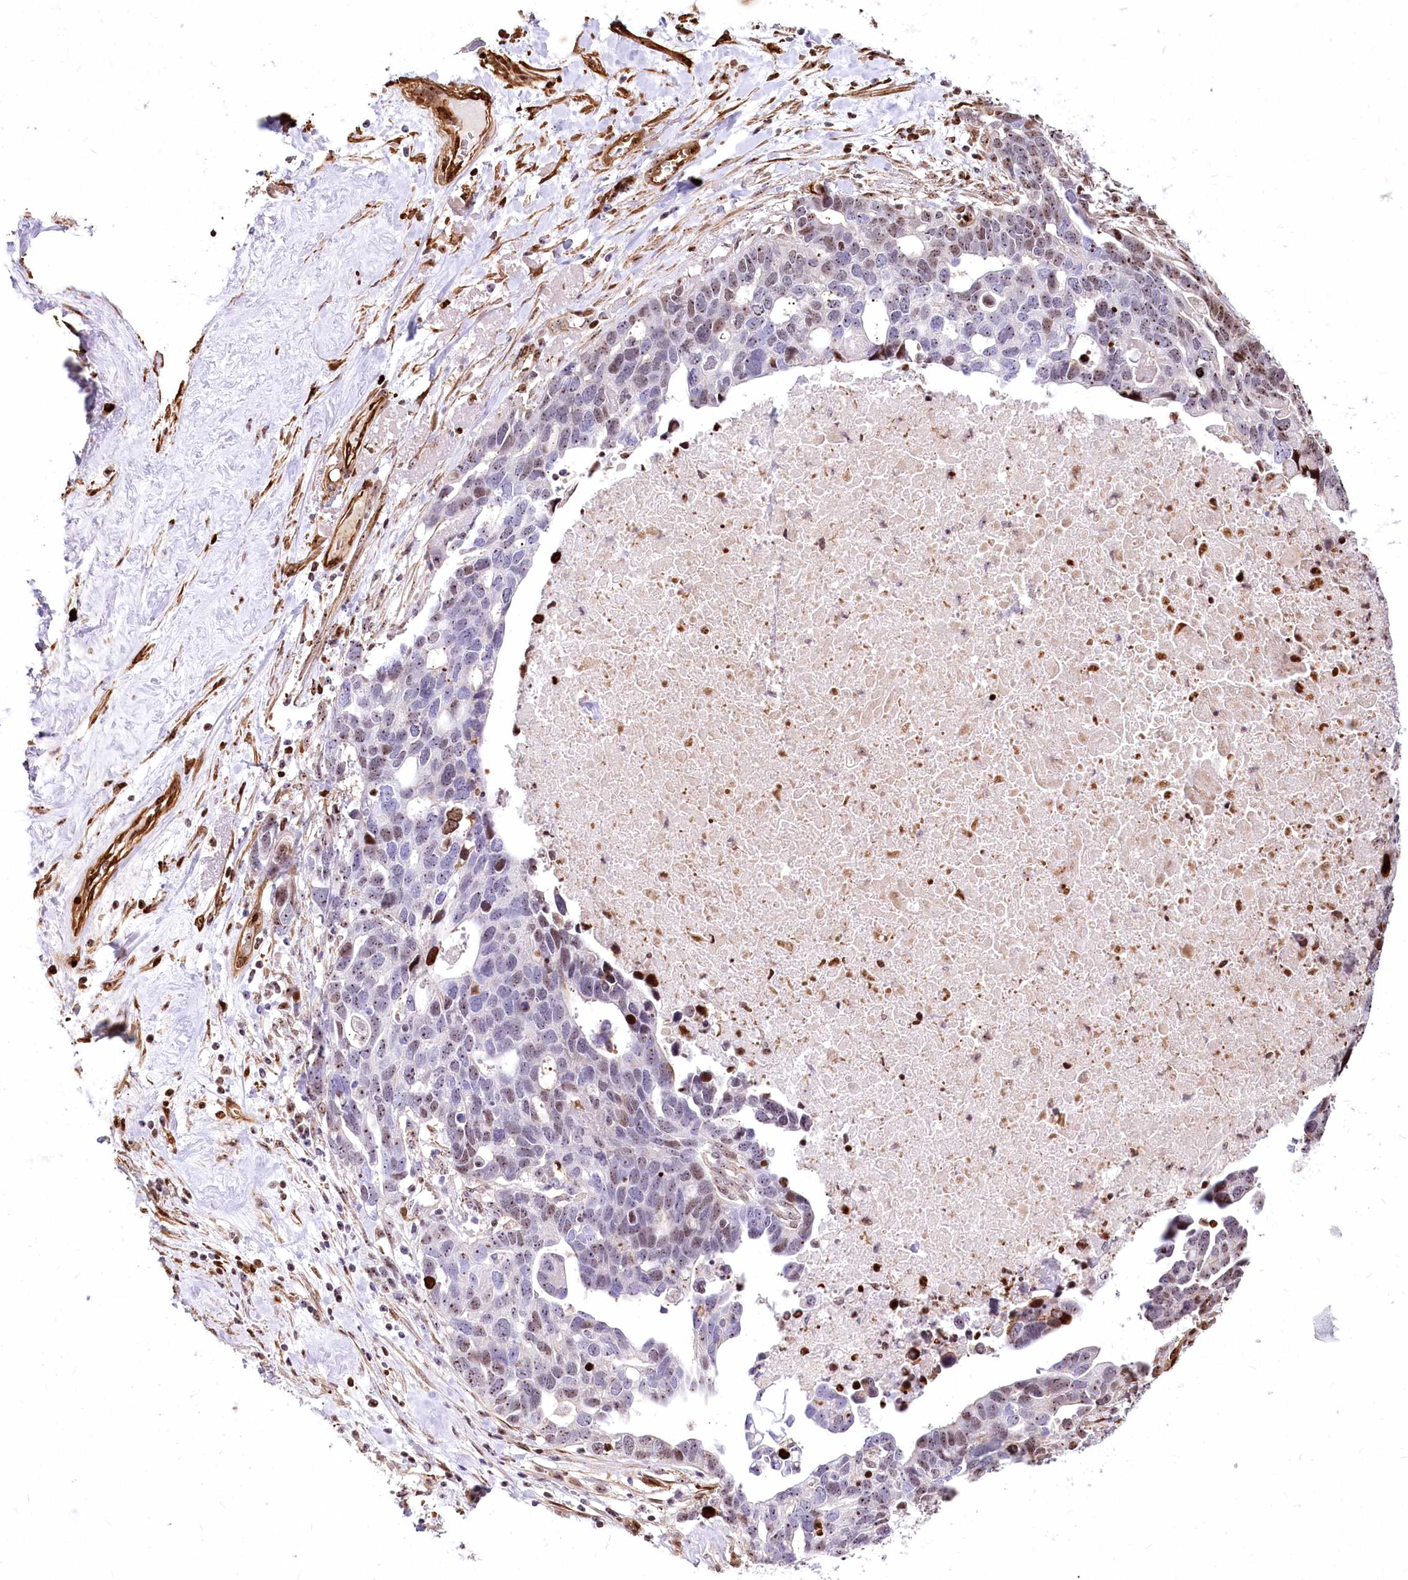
{"staining": {"intensity": "weak", "quantity": "25%-75%", "location": "nuclear"}, "tissue": "ovarian cancer", "cell_type": "Tumor cells", "image_type": "cancer", "snomed": [{"axis": "morphology", "description": "Cystadenocarcinoma, serous, NOS"}, {"axis": "topography", "description": "Ovary"}], "caption": "Immunohistochemistry of ovarian cancer (serous cystadenocarcinoma) displays low levels of weak nuclear expression in about 25%-75% of tumor cells.", "gene": "PTMS", "patient": {"sex": "female", "age": 54}}